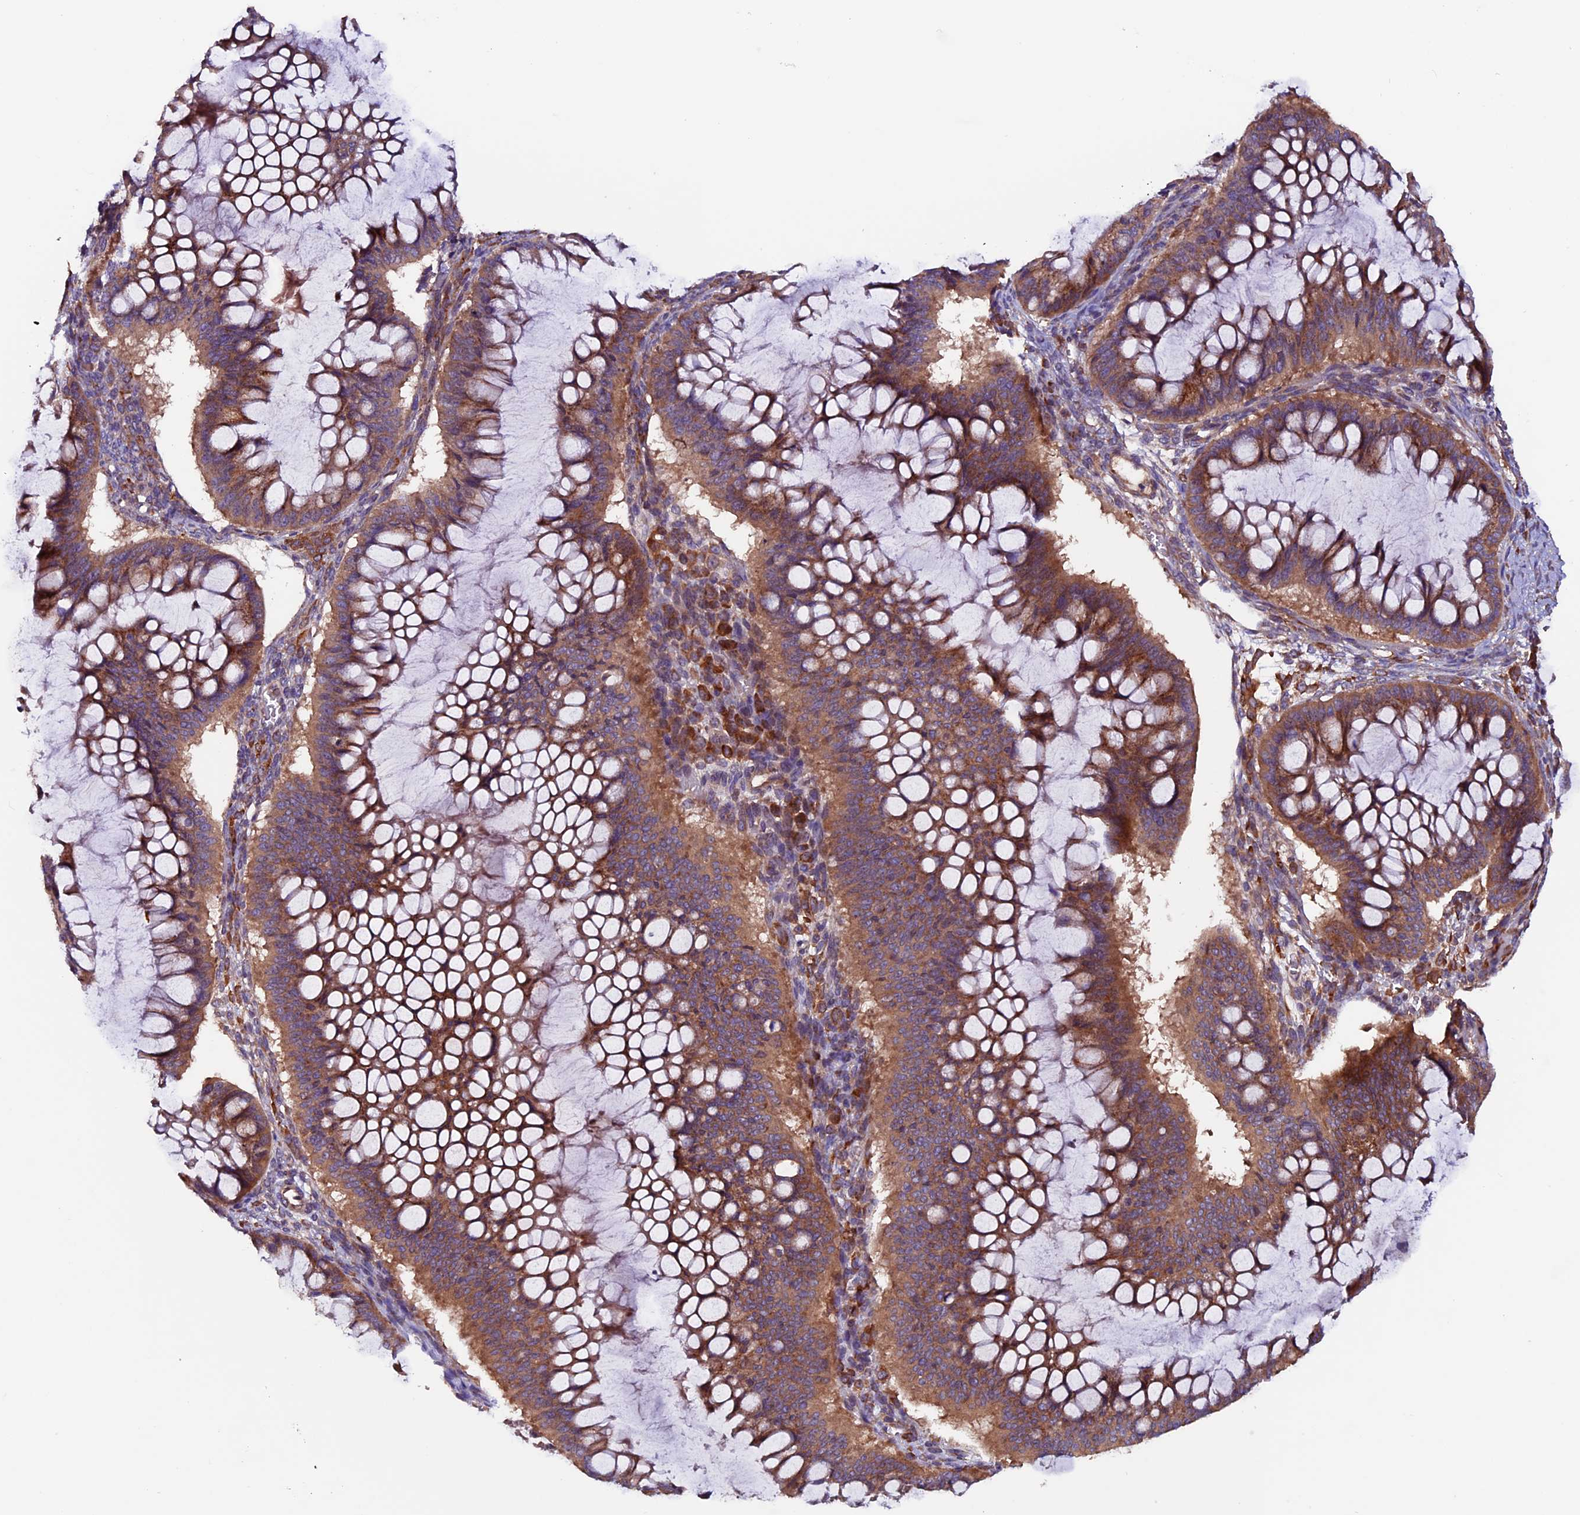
{"staining": {"intensity": "moderate", "quantity": ">75%", "location": "cytoplasmic/membranous"}, "tissue": "ovarian cancer", "cell_type": "Tumor cells", "image_type": "cancer", "snomed": [{"axis": "morphology", "description": "Cystadenocarcinoma, mucinous, NOS"}, {"axis": "topography", "description": "Ovary"}], "caption": "Ovarian cancer (mucinous cystadenocarcinoma) stained for a protein (brown) exhibits moderate cytoplasmic/membranous positive staining in approximately >75% of tumor cells.", "gene": "ZNF598", "patient": {"sex": "female", "age": 73}}